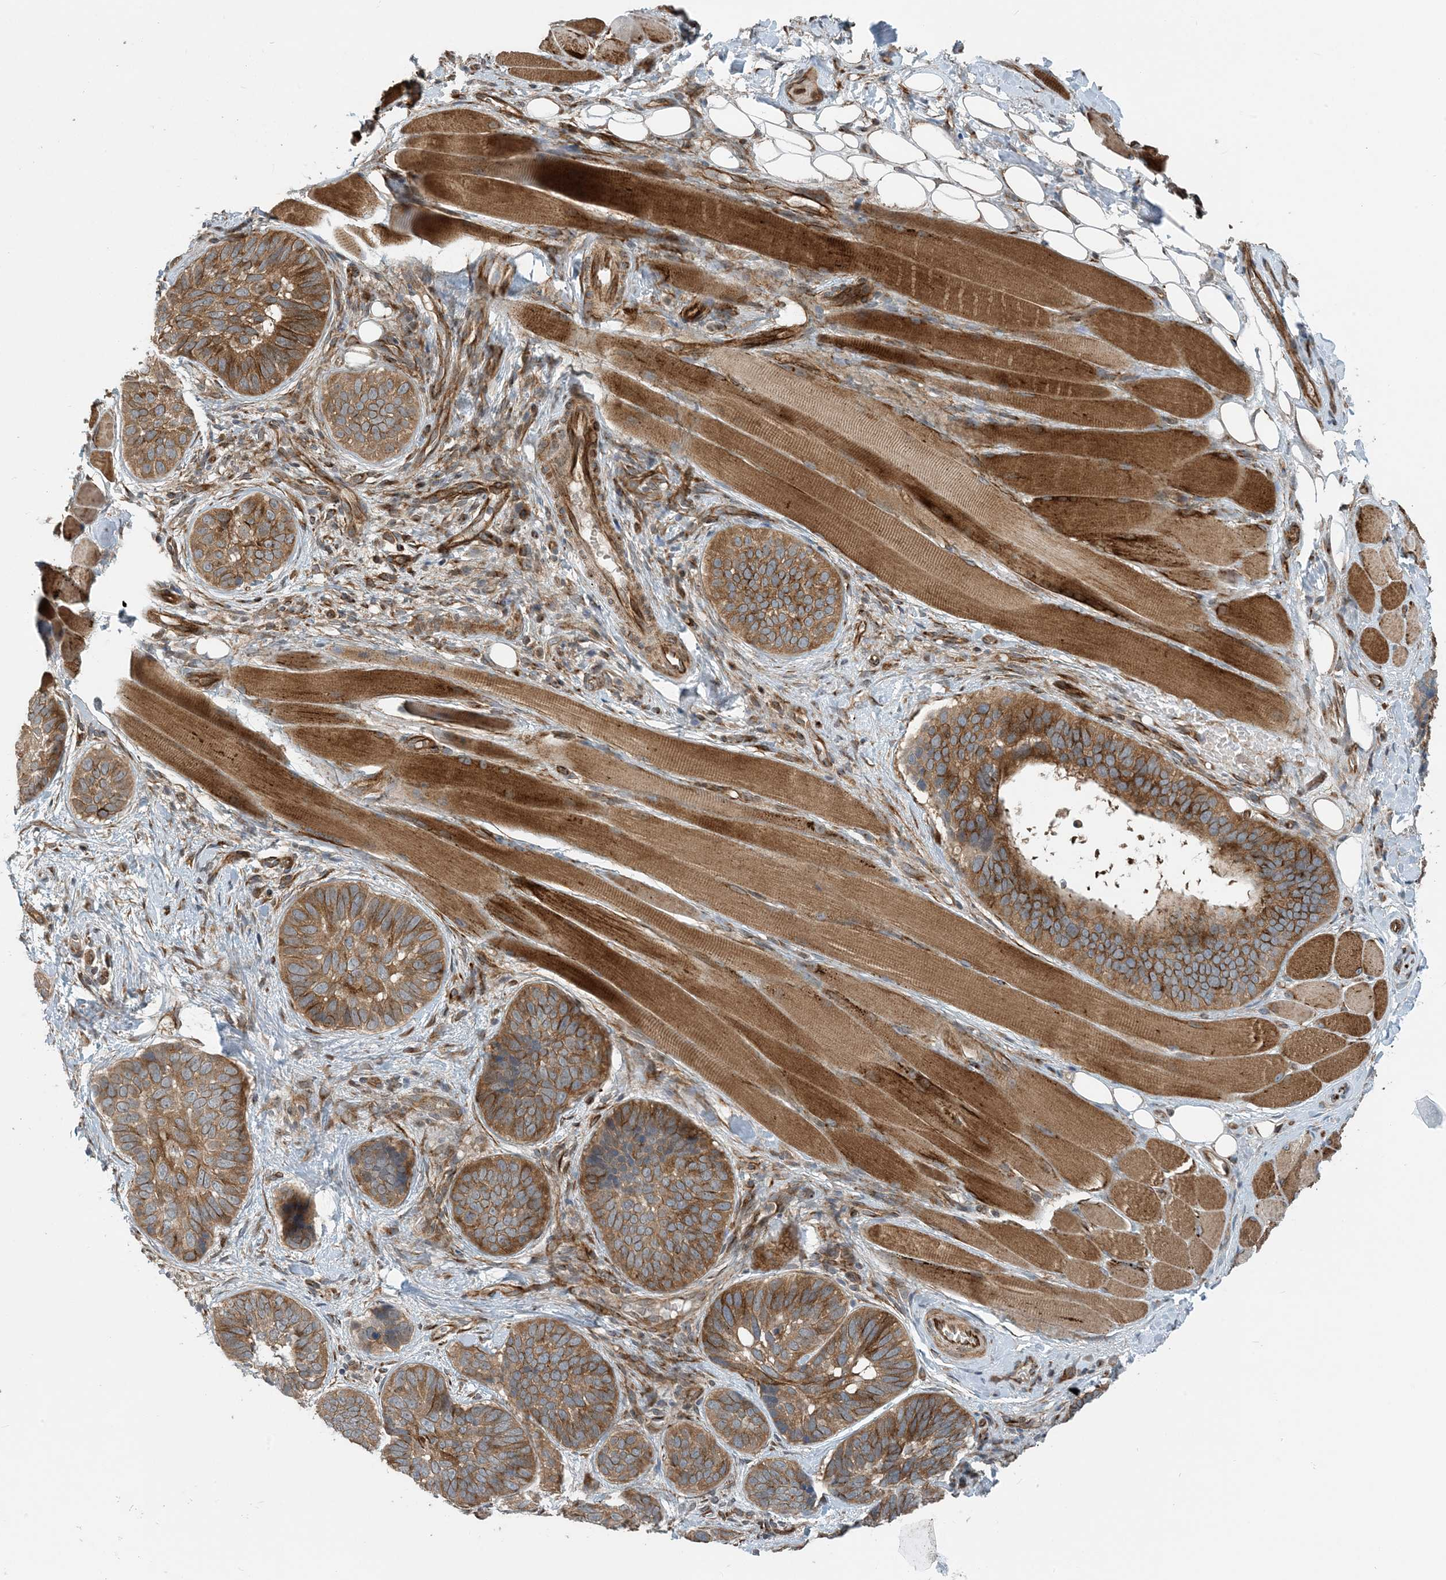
{"staining": {"intensity": "moderate", "quantity": ">75%", "location": "cytoplasmic/membranous"}, "tissue": "skin cancer", "cell_type": "Tumor cells", "image_type": "cancer", "snomed": [{"axis": "morphology", "description": "Basal cell carcinoma"}, {"axis": "topography", "description": "Skin"}], "caption": "Skin cancer tissue displays moderate cytoplasmic/membranous positivity in about >75% of tumor cells", "gene": "ZBTB3", "patient": {"sex": "male", "age": 62}}